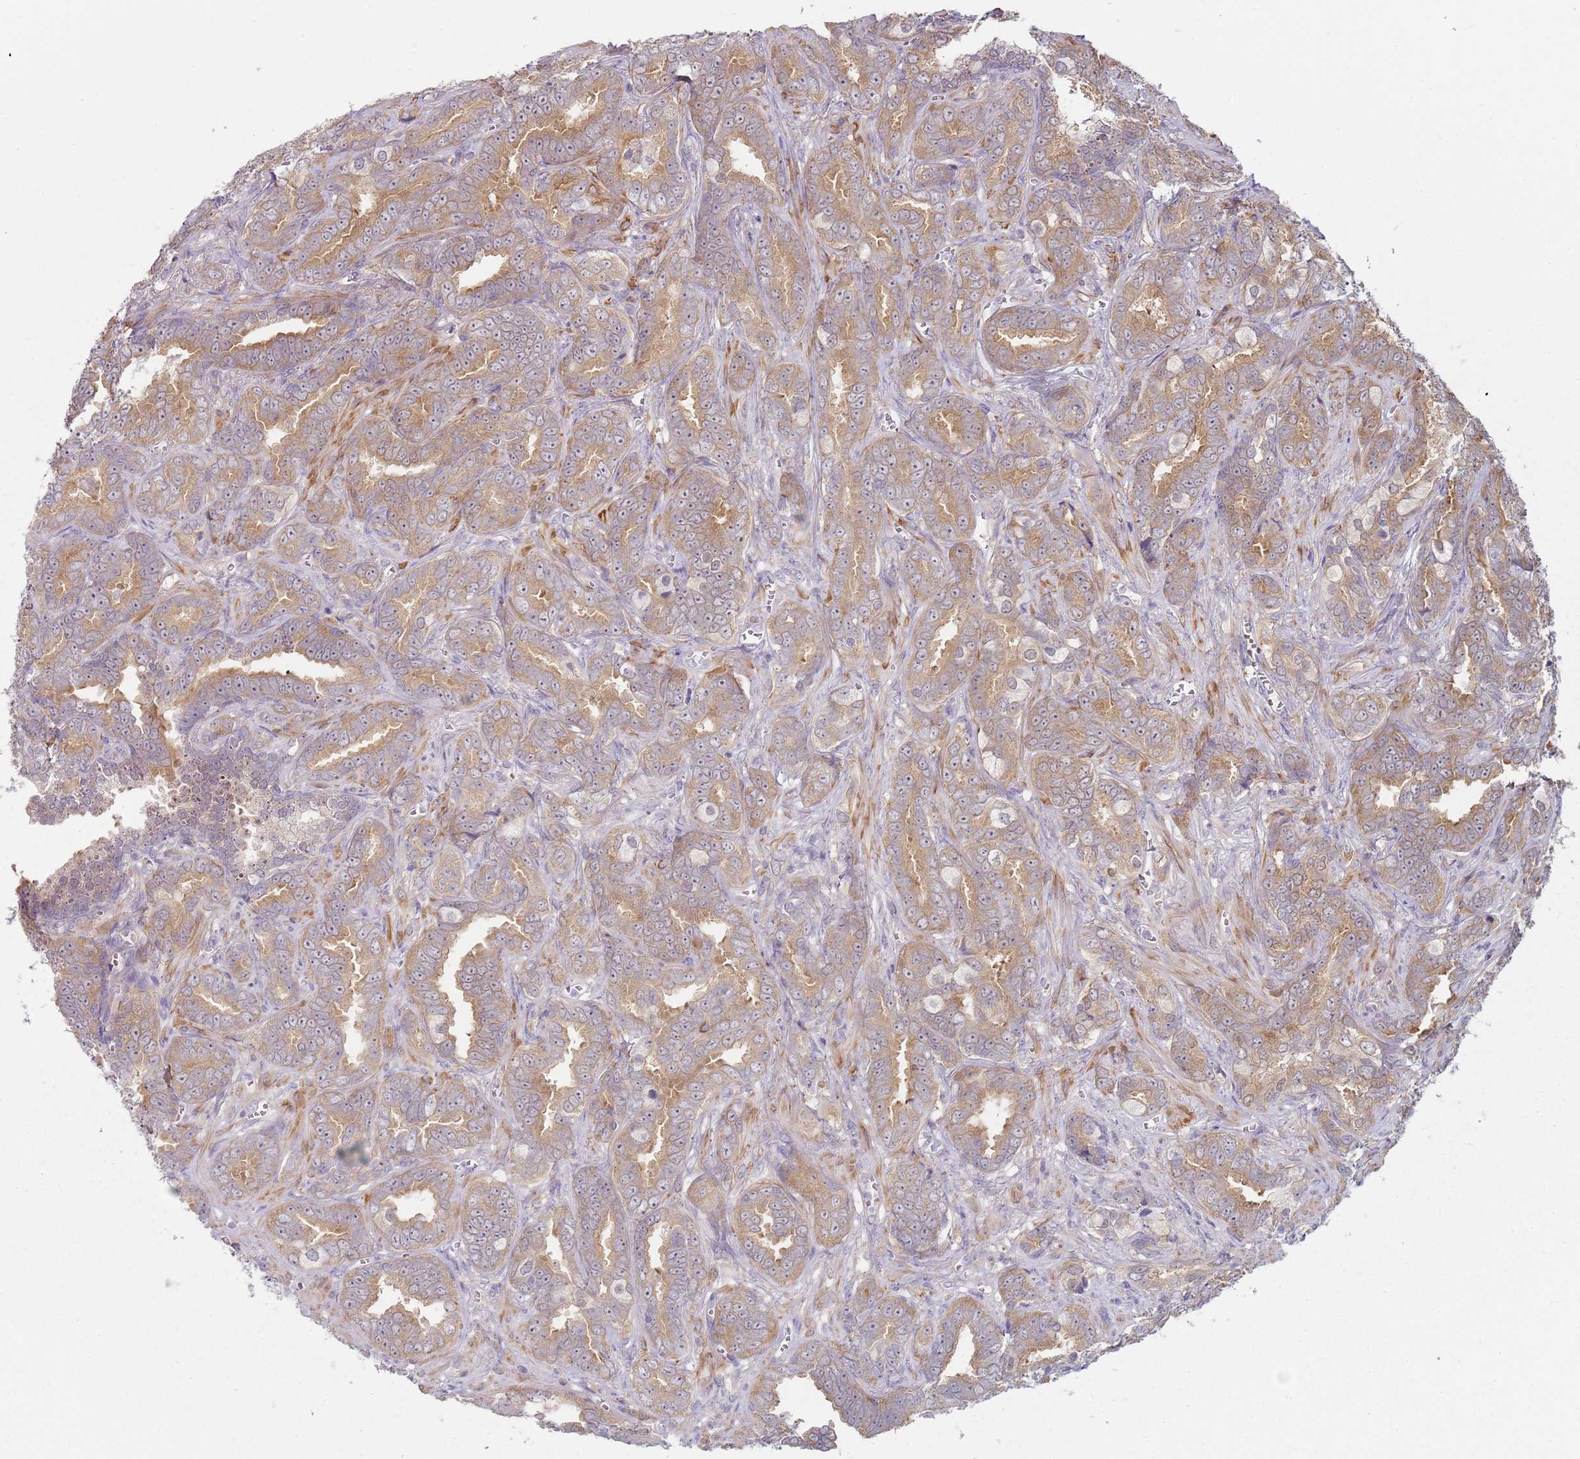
{"staining": {"intensity": "weak", "quantity": "25%-75%", "location": "cytoplasmic/membranous"}, "tissue": "prostate cancer", "cell_type": "Tumor cells", "image_type": "cancer", "snomed": [{"axis": "morphology", "description": "Adenocarcinoma, High grade"}, {"axis": "topography", "description": "Prostate"}], "caption": "The immunohistochemical stain labels weak cytoplasmic/membranous expression in tumor cells of adenocarcinoma (high-grade) (prostate) tissue.", "gene": "SLC26A6", "patient": {"sex": "male", "age": 67}}